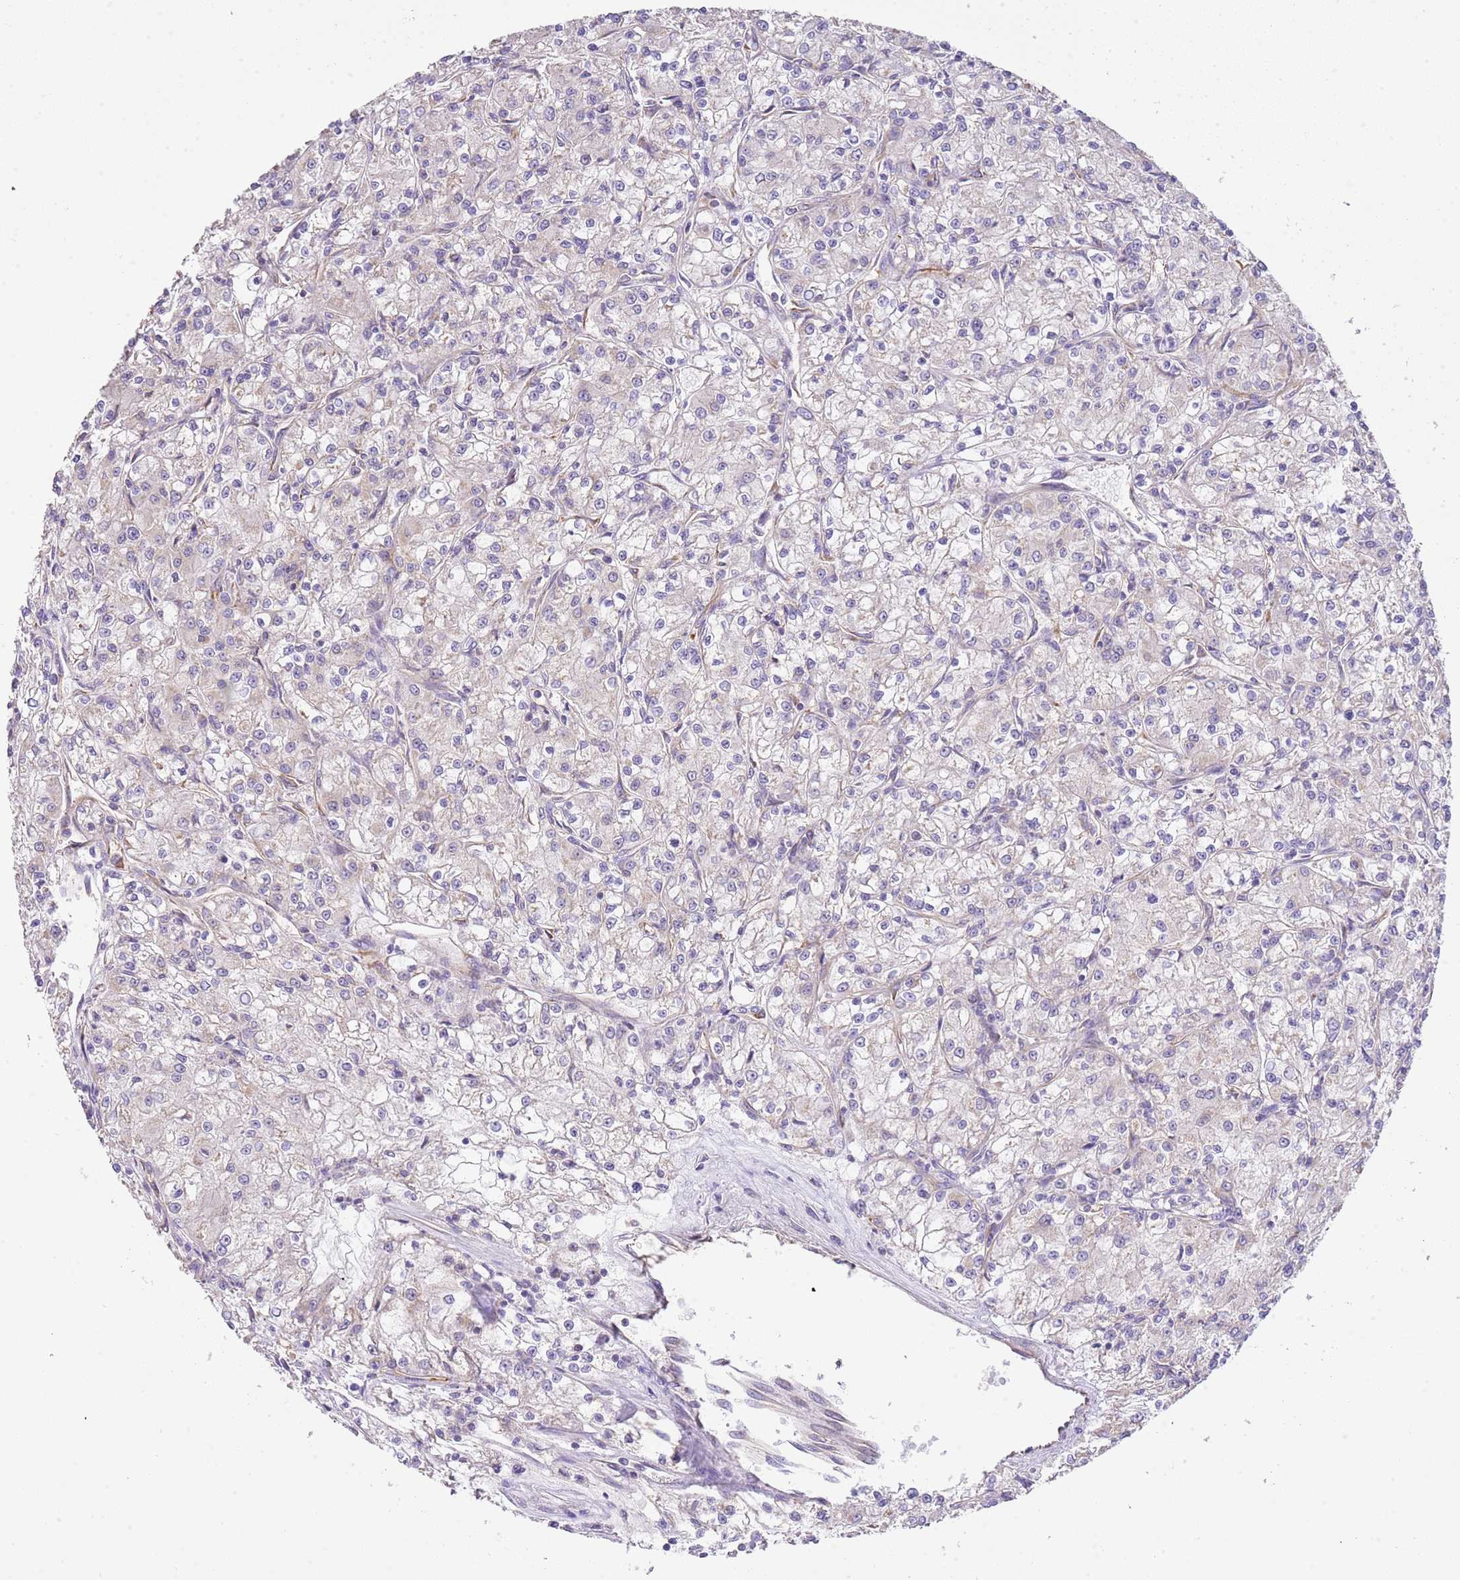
{"staining": {"intensity": "negative", "quantity": "none", "location": "none"}, "tissue": "renal cancer", "cell_type": "Tumor cells", "image_type": "cancer", "snomed": [{"axis": "morphology", "description": "Adenocarcinoma, NOS"}, {"axis": "topography", "description": "Kidney"}], "caption": "Protein analysis of renal adenocarcinoma reveals no significant expression in tumor cells.", "gene": "DOCK9", "patient": {"sex": "female", "age": 59}}